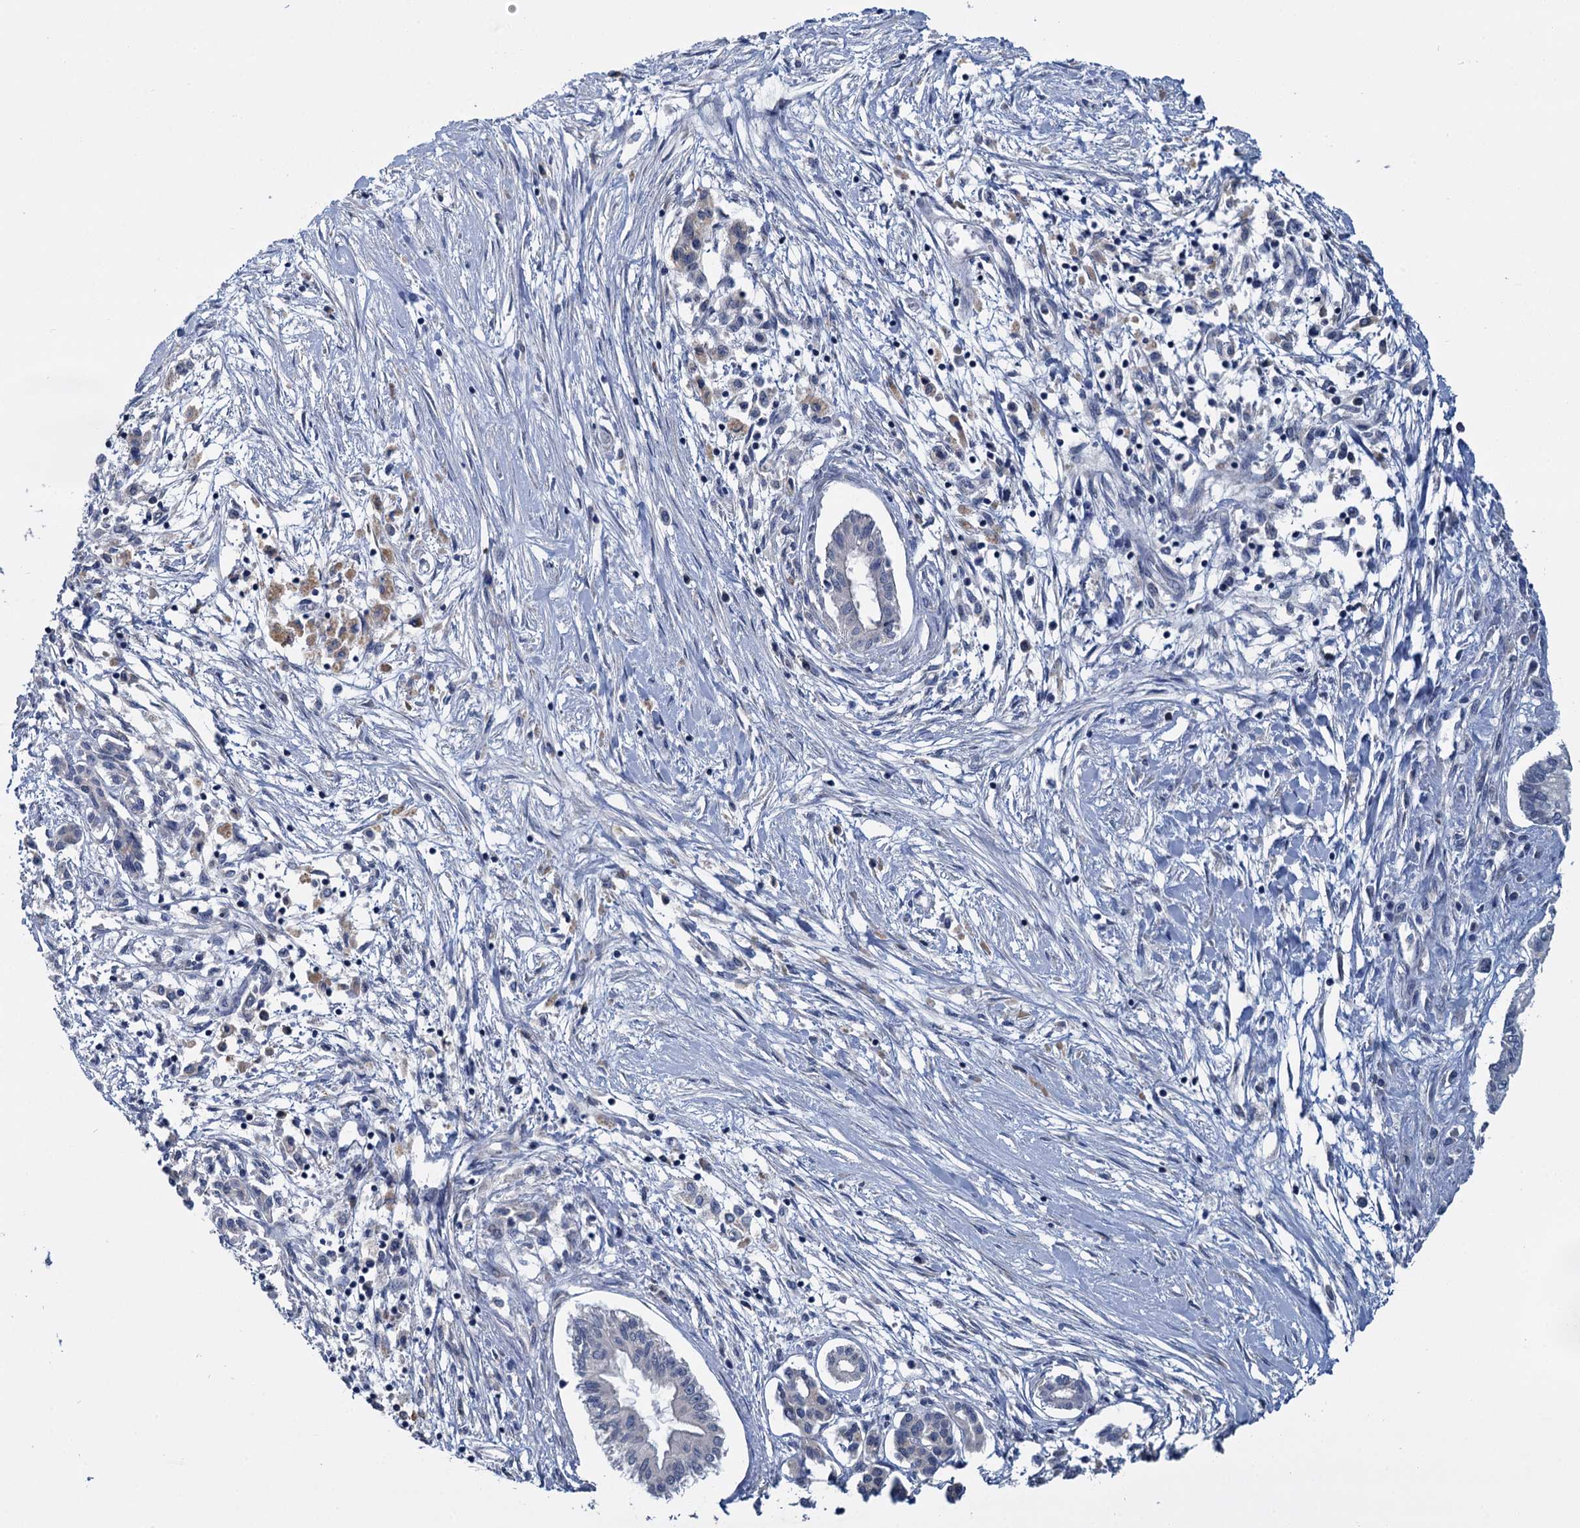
{"staining": {"intensity": "negative", "quantity": "none", "location": "none"}, "tissue": "pancreatic cancer", "cell_type": "Tumor cells", "image_type": "cancer", "snomed": [{"axis": "morphology", "description": "Adenocarcinoma, NOS"}, {"axis": "topography", "description": "Pancreas"}], "caption": "A high-resolution image shows immunohistochemistry staining of pancreatic cancer (adenocarcinoma), which shows no significant positivity in tumor cells.", "gene": "ANKRD42", "patient": {"sex": "female", "age": 50}}